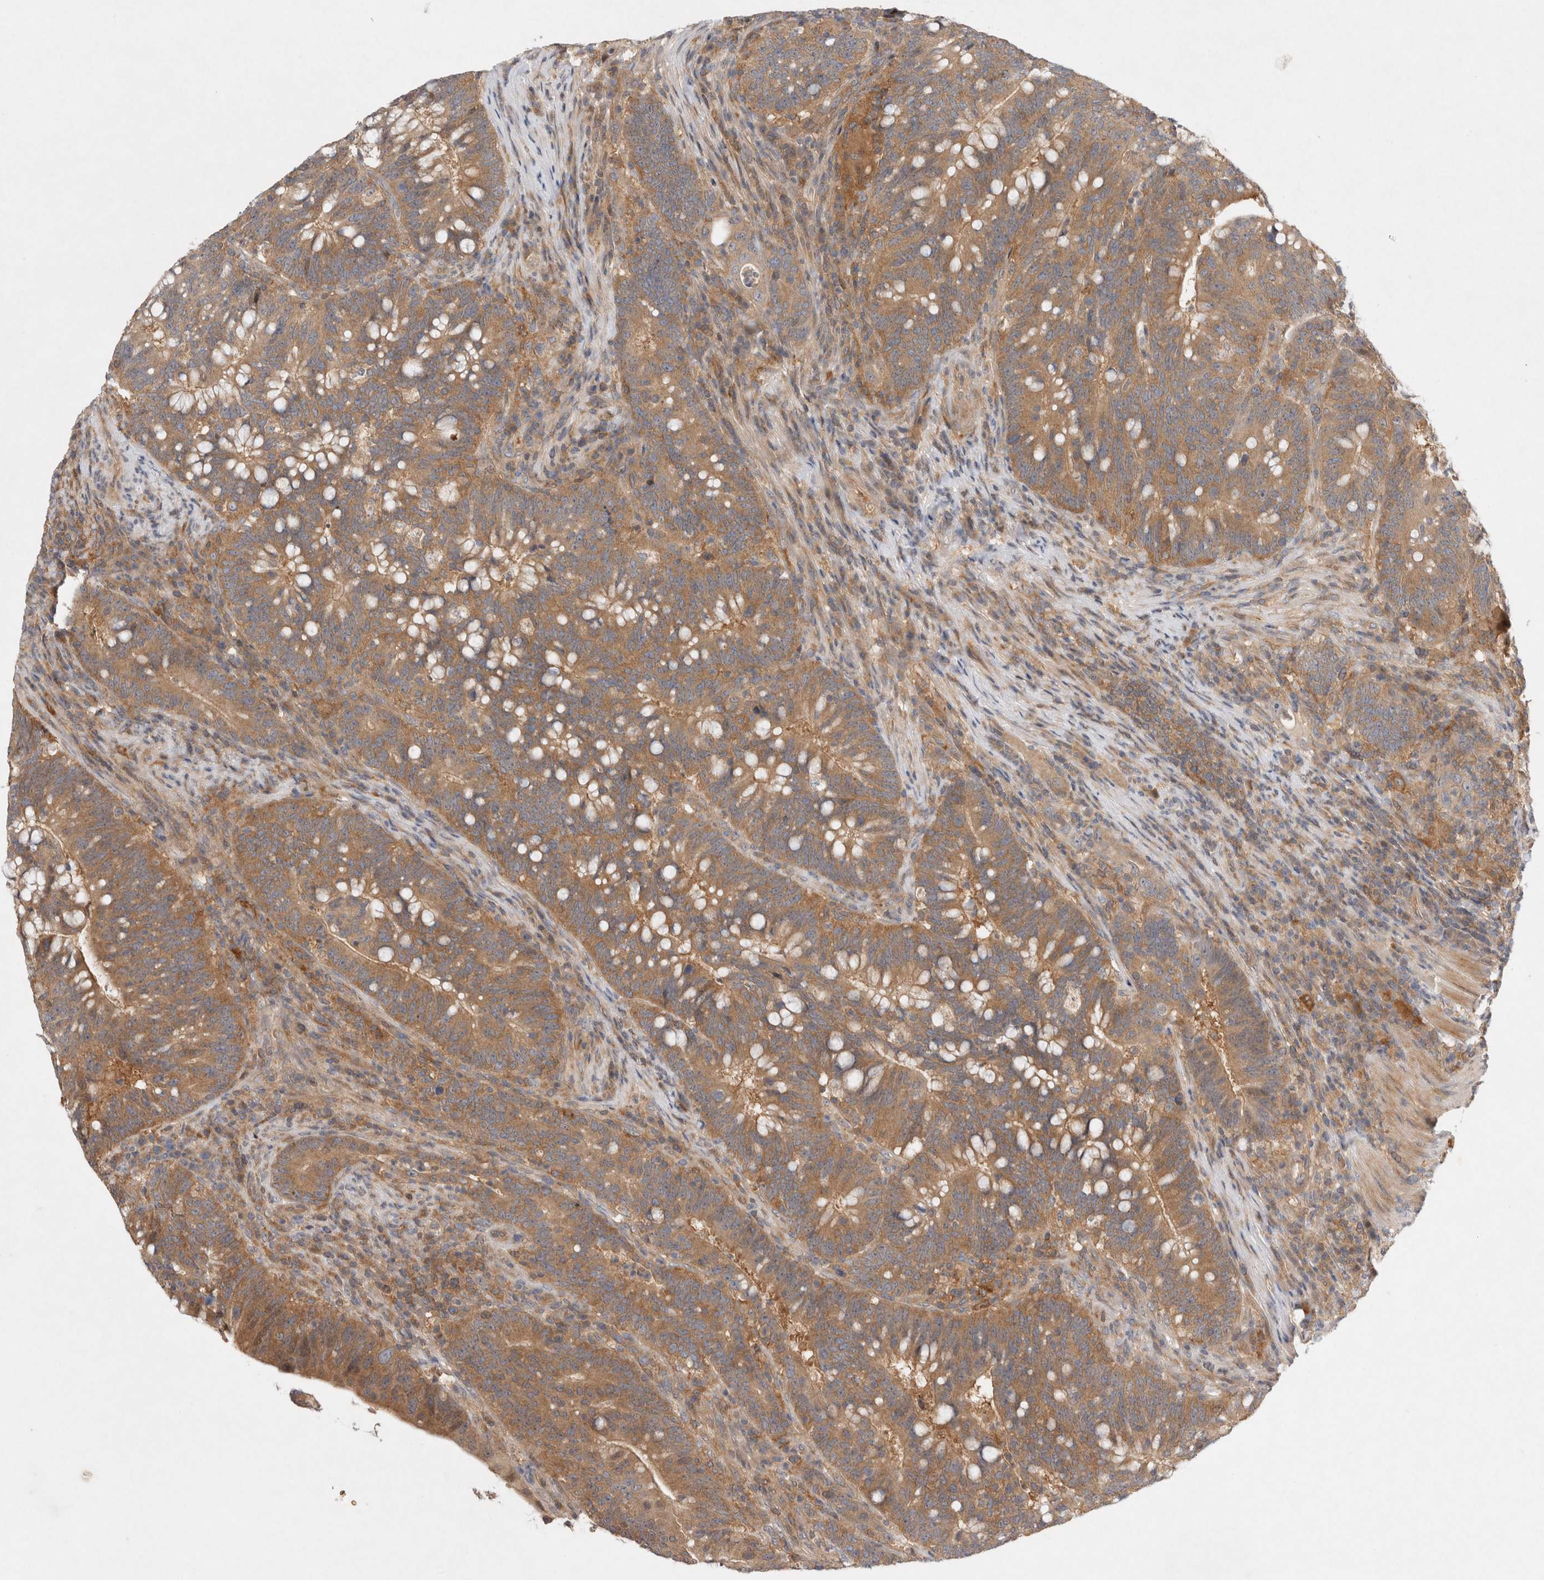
{"staining": {"intensity": "moderate", "quantity": ">75%", "location": "cytoplasmic/membranous"}, "tissue": "colorectal cancer", "cell_type": "Tumor cells", "image_type": "cancer", "snomed": [{"axis": "morphology", "description": "Adenocarcinoma, NOS"}, {"axis": "topography", "description": "Colon"}], "caption": "An IHC histopathology image of tumor tissue is shown. Protein staining in brown shows moderate cytoplasmic/membranous positivity in colorectal cancer (adenocarcinoma) within tumor cells. The staining was performed using DAB, with brown indicating positive protein expression. Nuclei are stained blue with hematoxylin.", "gene": "HTT", "patient": {"sex": "female", "age": 66}}